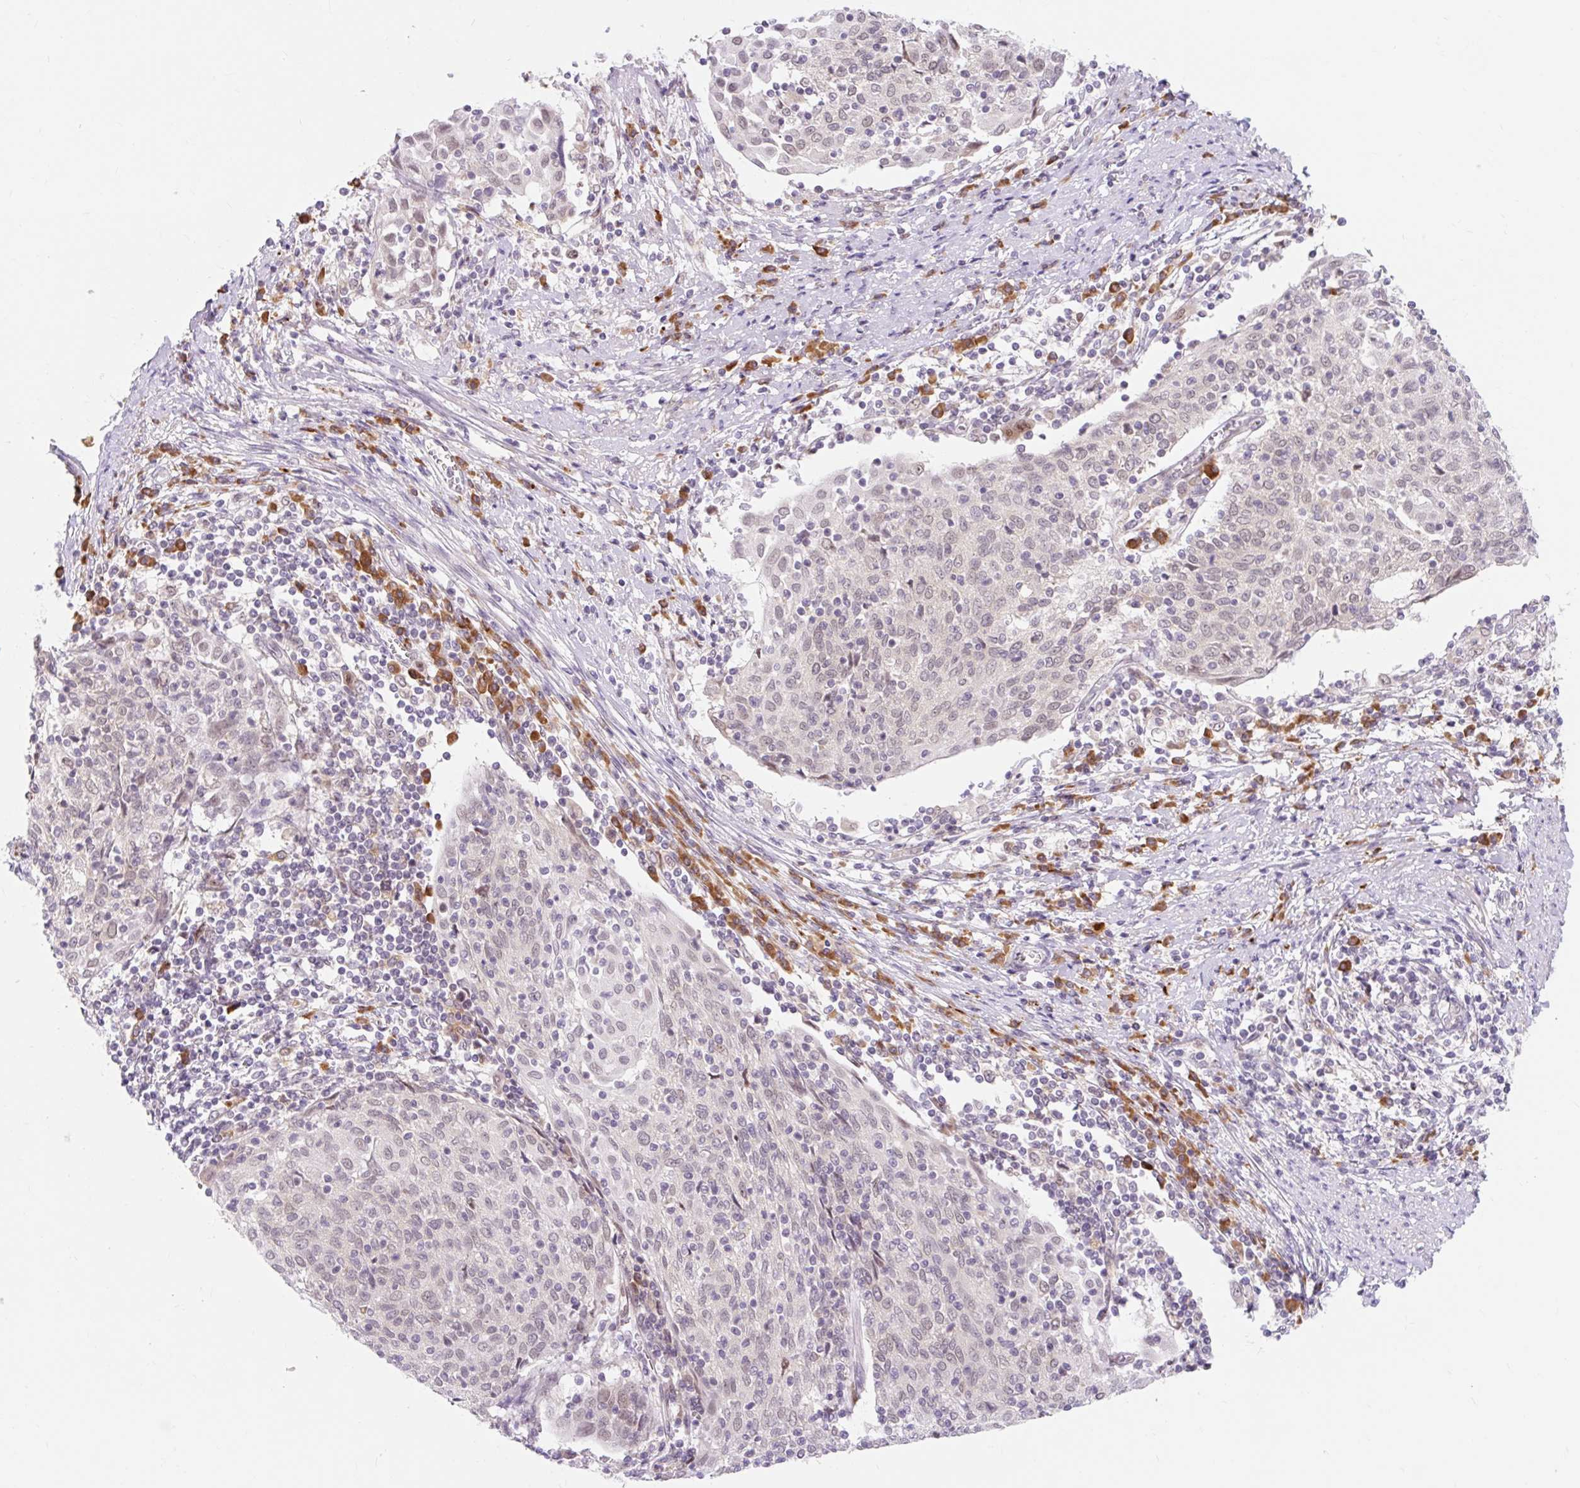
{"staining": {"intensity": "negative", "quantity": "none", "location": "none"}, "tissue": "cervical cancer", "cell_type": "Tumor cells", "image_type": "cancer", "snomed": [{"axis": "morphology", "description": "Squamous cell carcinoma, NOS"}, {"axis": "topography", "description": "Cervix"}], "caption": "High power microscopy image of an immunohistochemistry micrograph of cervical cancer, revealing no significant positivity in tumor cells. (DAB IHC, high magnification).", "gene": "SRSF10", "patient": {"sex": "female", "age": 52}}